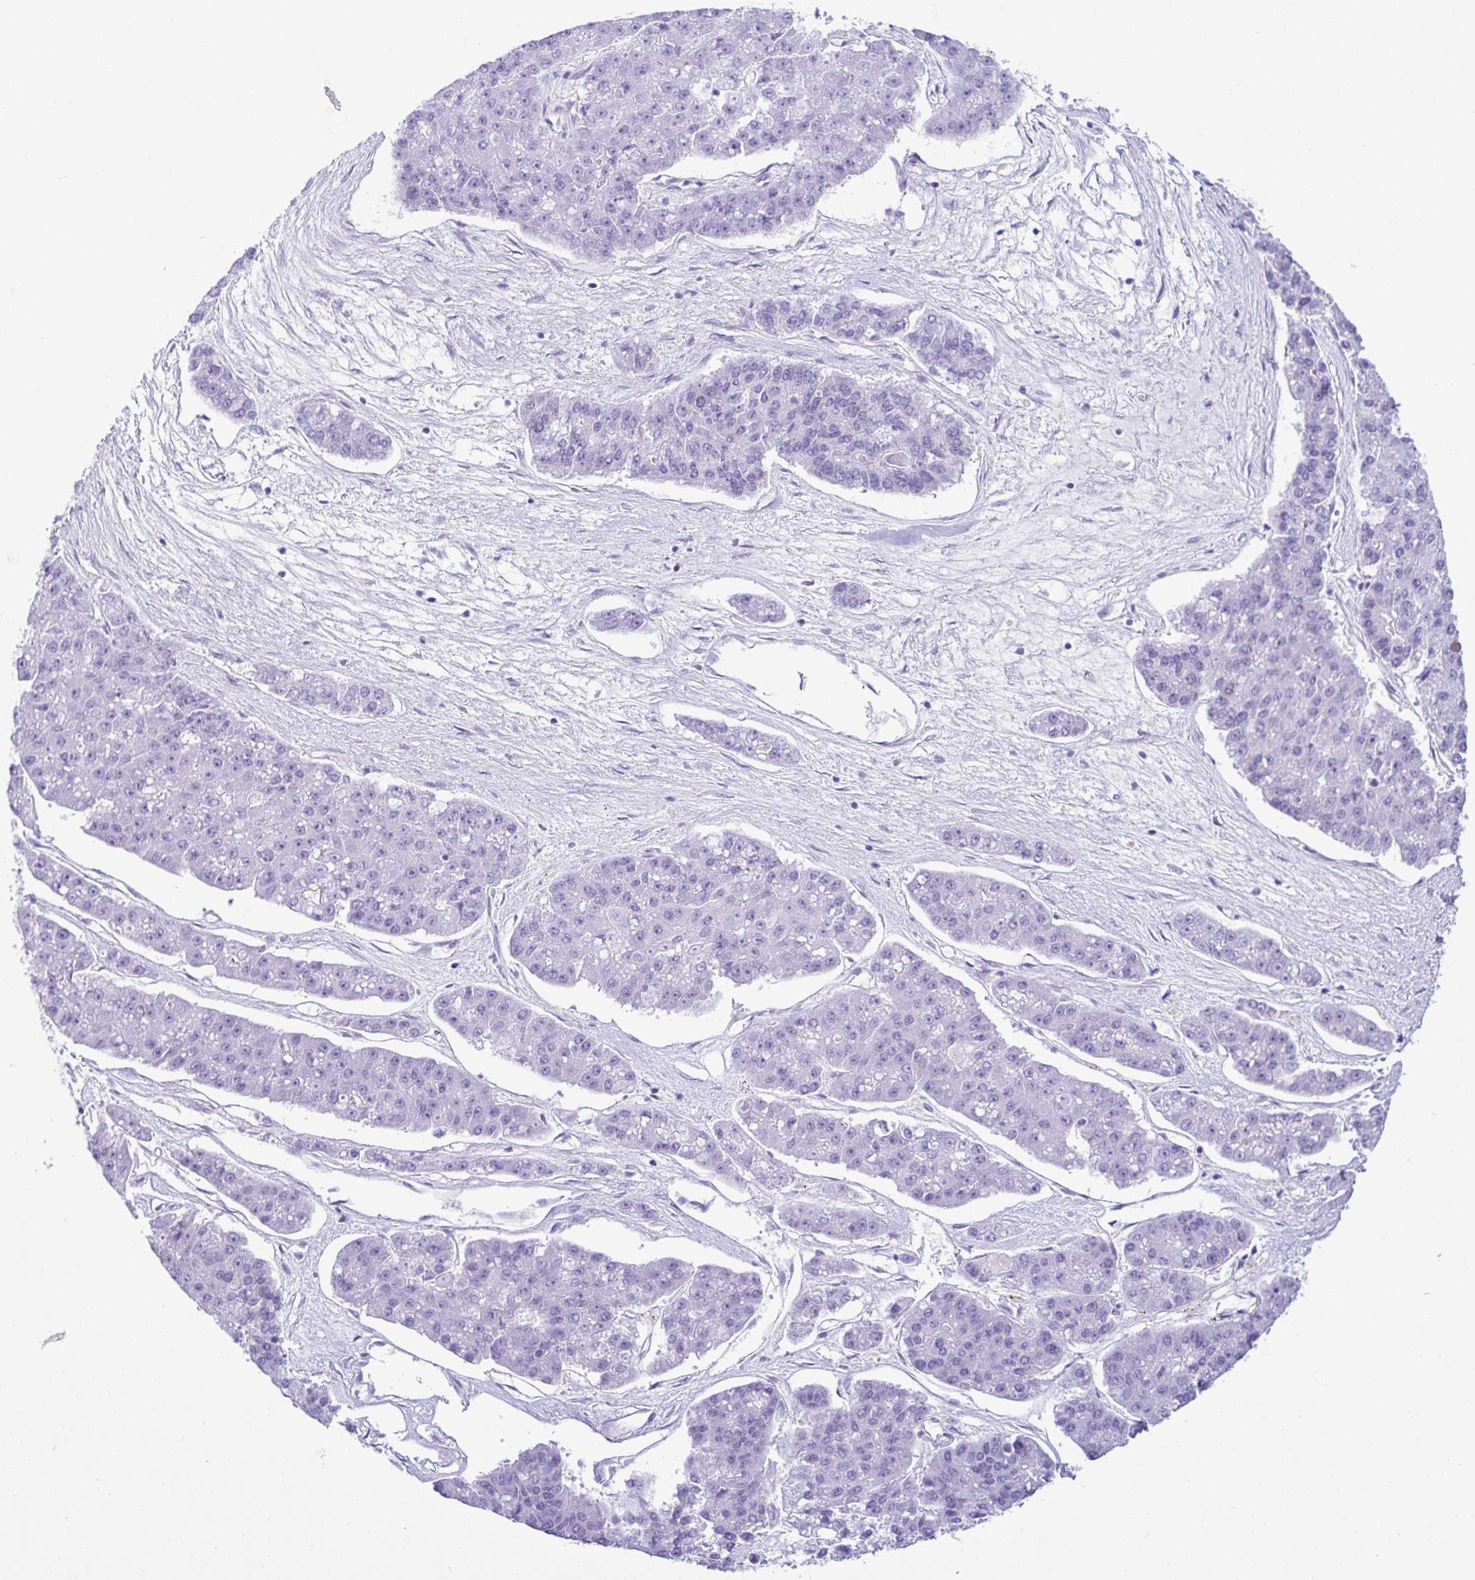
{"staining": {"intensity": "negative", "quantity": "none", "location": "none"}, "tissue": "pancreatic cancer", "cell_type": "Tumor cells", "image_type": "cancer", "snomed": [{"axis": "morphology", "description": "Adenocarcinoma, NOS"}, {"axis": "topography", "description": "Pancreas"}], "caption": "This micrograph is of pancreatic cancer stained with immunohistochemistry (IHC) to label a protein in brown with the nuclei are counter-stained blue. There is no positivity in tumor cells.", "gene": "RRM2", "patient": {"sex": "male", "age": 50}}